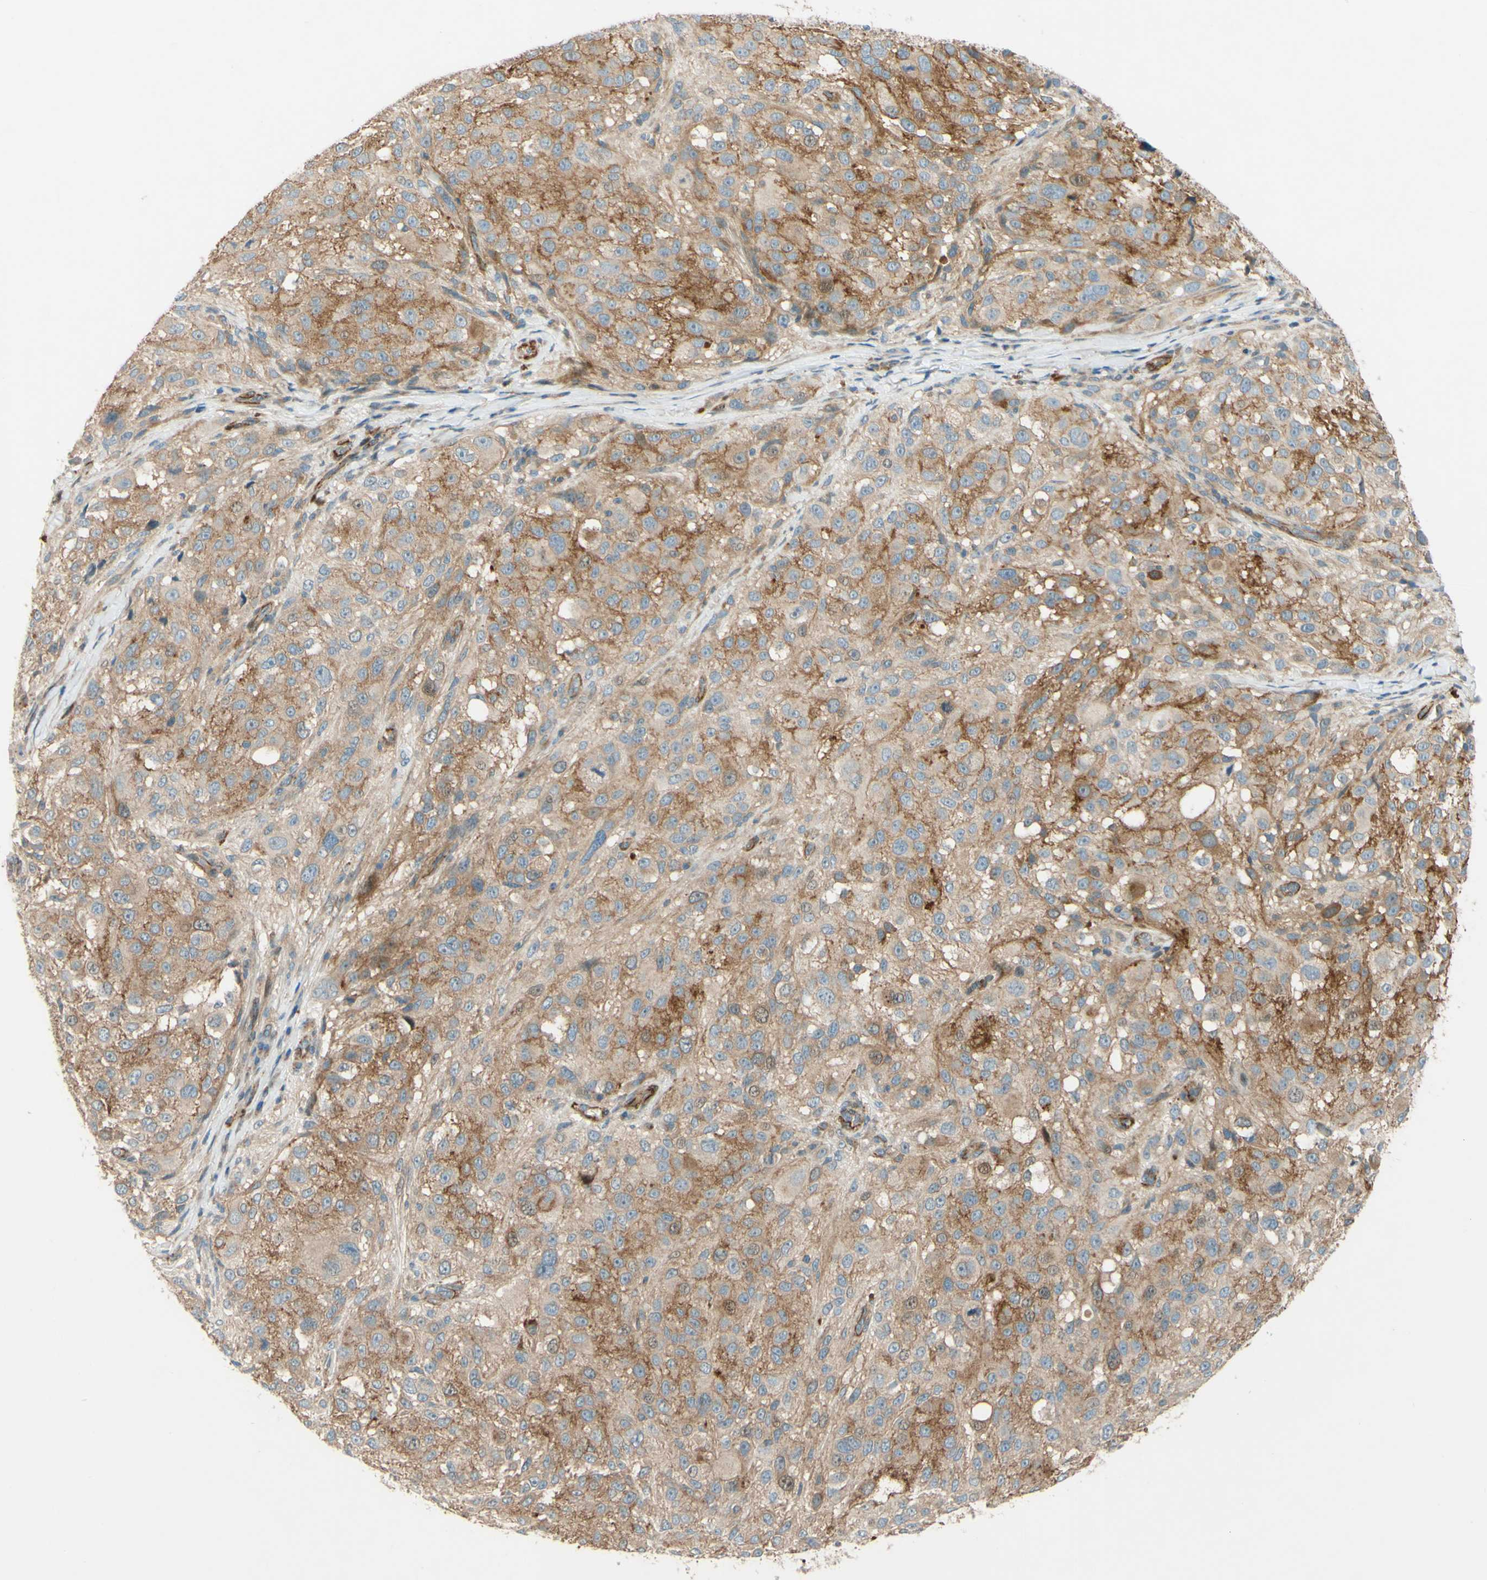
{"staining": {"intensity": "moderate", "quantity": ">75%", "location": "cytoplasmic/membranous"}, "tissue": "melanoma", "cell_type": "Tumor cells", "image_type": "cancer", "snomed": [{"axis": "morphology", "description": "Necrosis, NOS"}, {"axis": "morphology", "description": "Malignant melanoma, NOS"}, {"axis": "topography", "description": "Skin"}], "caption": "Malignant melanoma stained with a brown dye shows moderate cytoplasmic/membranous positive expression in approximately >75% of tumor cells.", "gene": "ADAM17", "patient": {"sex": "female", "age": 87}}